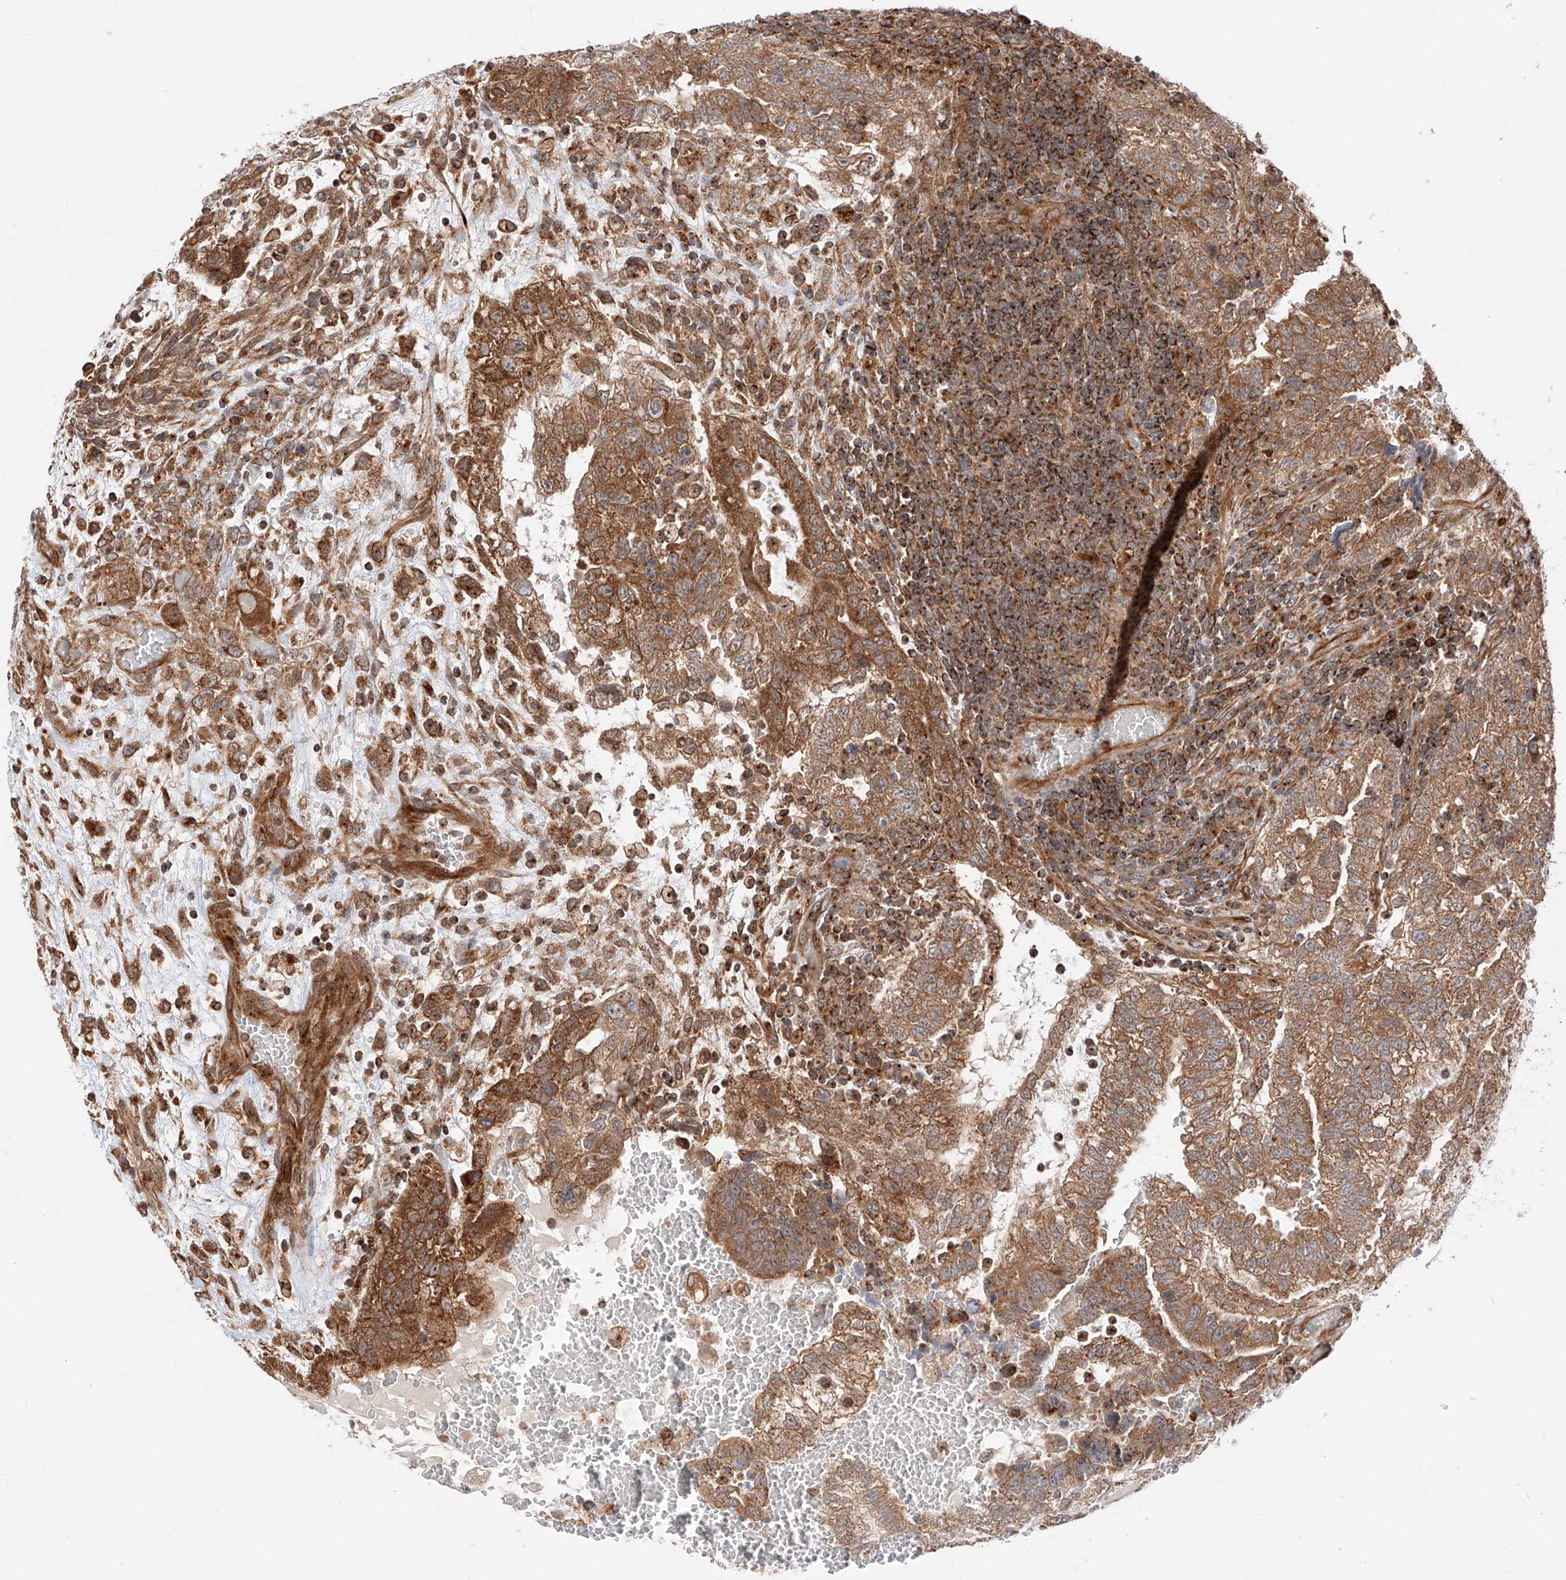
{"staining": {"intensity": "moderate", "quantity": ">75%", "location": "cytoplasmic/membranous"}, "tissue": "testis cancer", "cell_type": "Tumor cells", "image_type": "cancer", "snomed": [{"axis": "morphology", "description": "Carcinoma, Embryonal, NOS"}, {"axis": "topography", "description": "Testis"}], "caption": "Protein positivity by immunohistochemistry demonstrates moderate cytoplasmic/membranous expression in about >75% of tumor cells in testis cancer (embryonal carcinoma). Nuclei are stained in blue.", "gene": "ISCA2", "patient": {"sex": "male", "age": 37}}